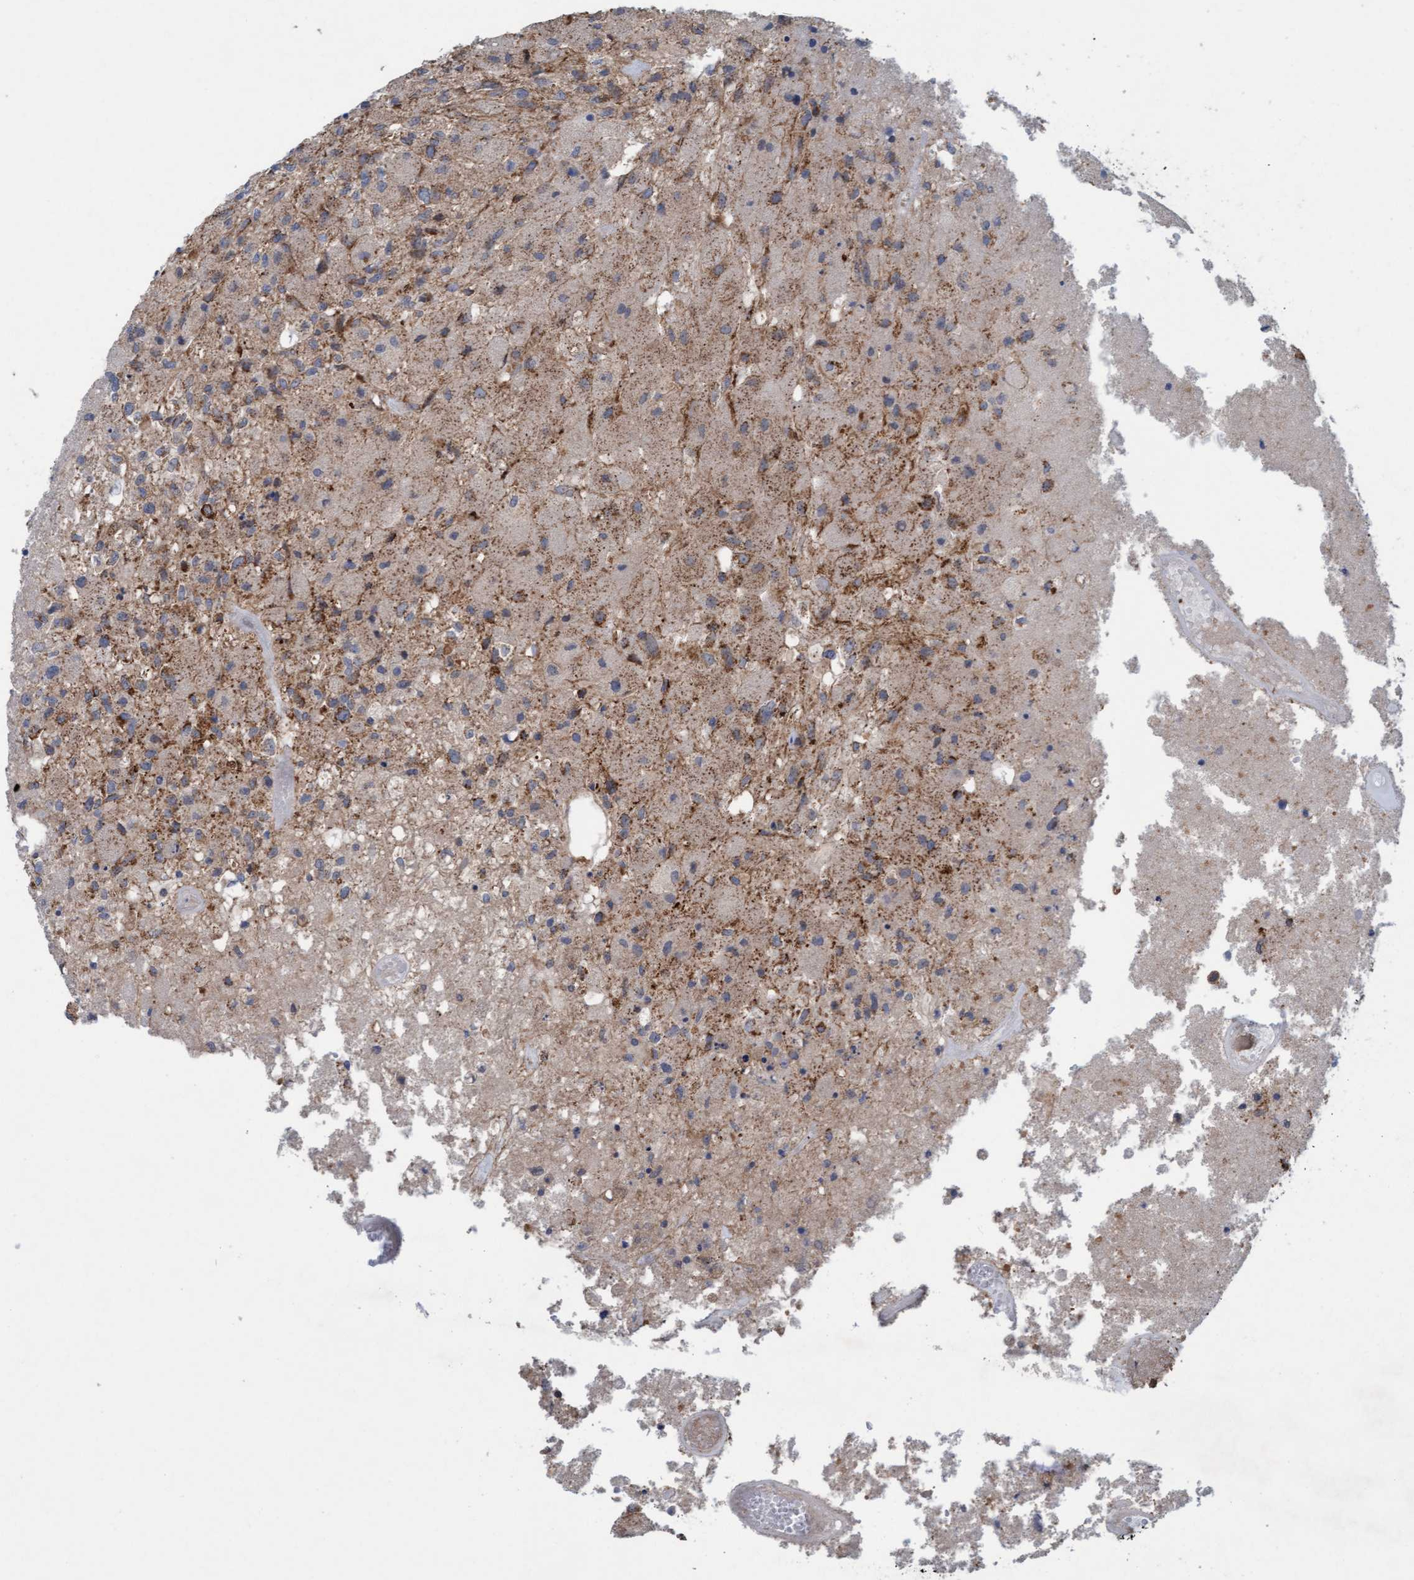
{"staining": {"intensity": "moderate", "quantity": "<25%", "location": "cytoplasmic/membranous"}, "tissue": "glioma", "cell_type": "Tumor cells", "image_type": "cancer", "snomed": [{"axis": "morphology", "description": "Normal tissue, NOS"}, {"axis": "morphology", "description": "Glioma, malignant, High grade"}, {"axis": "topography", "description": "Cerebral cortex"}], "caption": "Immunohistochemistry of human glioma exhibits low levels of moderate cytoplasmic/membranous expression in about <25% of tumor cells. (DAB (3,3'-diaminobenzidine) IHC, brown staining for protein, blue staining for nuclei).", "gene": "MRPS23", "patient": {"sex": "male", "age": 77}}